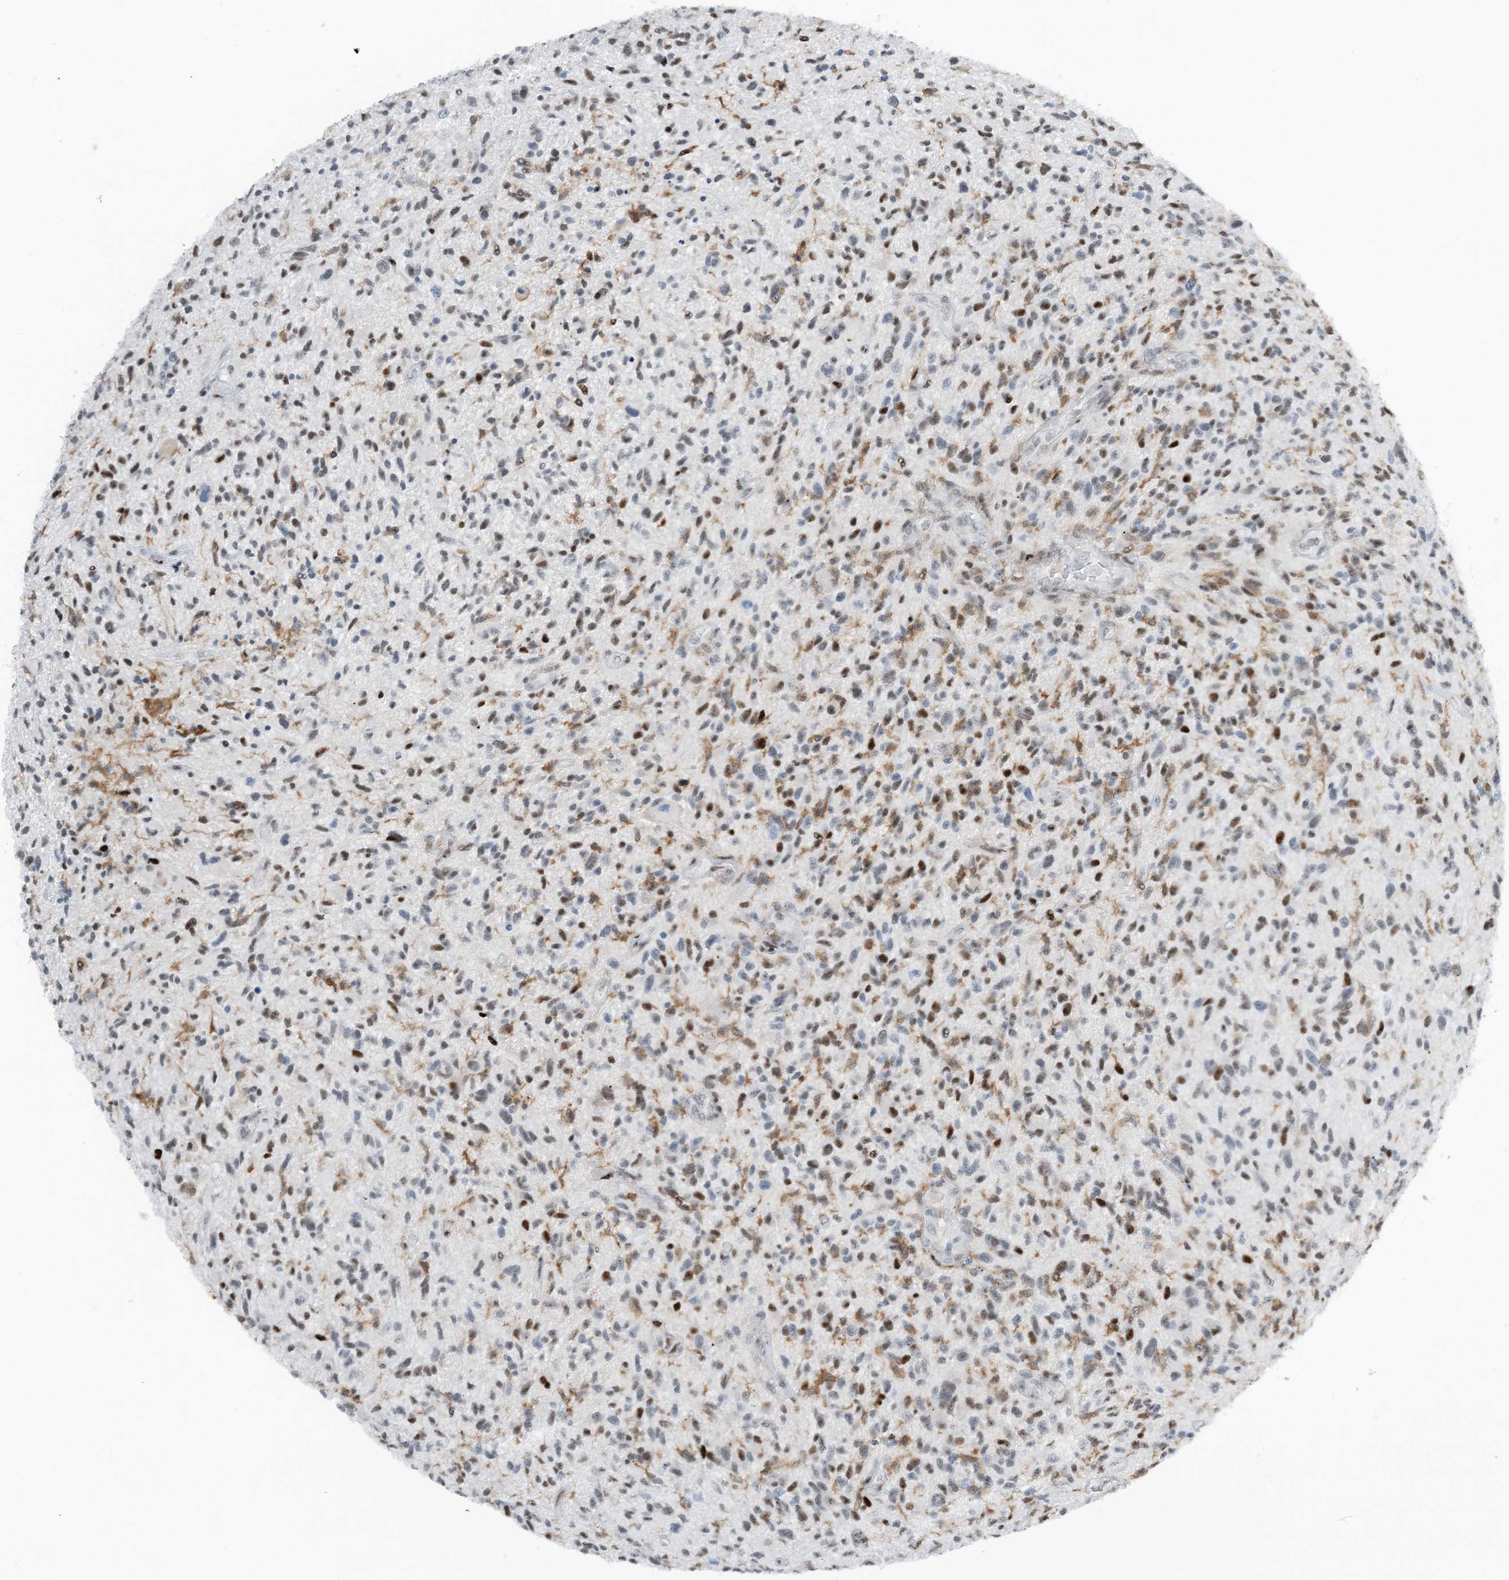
{"staining": {"intensity": "moderate", "quantity": "25%-75%", "location": "nuclear"}, "tissue": "glioma", "cell_type": "Tumor cells", "image_type": "cancer", "snomed": [{"axis": "morphology", "description": "Glioma, malignant, High grade"}, {"axis": "topography", "description": "Brain"}], "caption": "There is medium levels of moderate nuclear positivity in tumor cells of glioma, as demonstrated by immunohistochemical staining (brown color).", "gene": "HEMK1", "patient": {"sex": "male", "age": 47}}